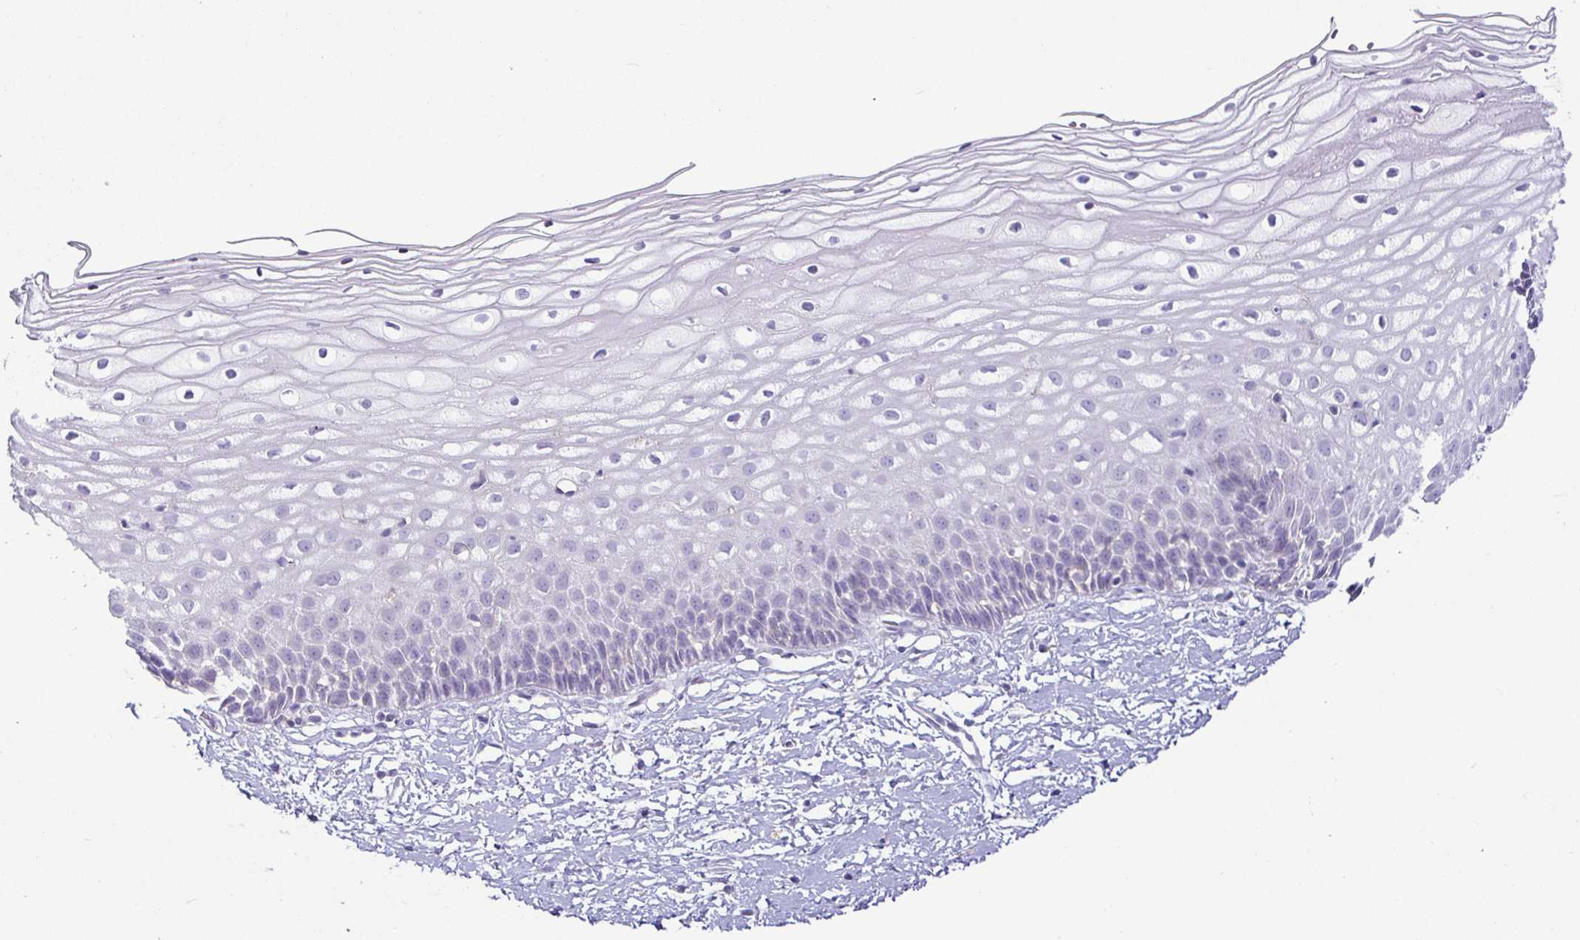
{"staining": {"intensity": "negative", "quantity": "none", "location": "none"}, "tissue": "cervix", "cell_type": "Glandular cells", "image_type": "normal", "snomed": [{"axis": "morphology", "description": "Normal tissue, NOS"}, {"axis": "topography", "description": "Cervix"}], "caption": "Photomicrograph shows no significant protein staining in glandular cells of unremarkable cervix. (Brightfield microscopy of DAB (3,3'-diaminobenzidine) immunohistochemistry (IHC) at high magnification).", "gene": "SIRPA", "patient": {"sex": "female", "age": 36}}